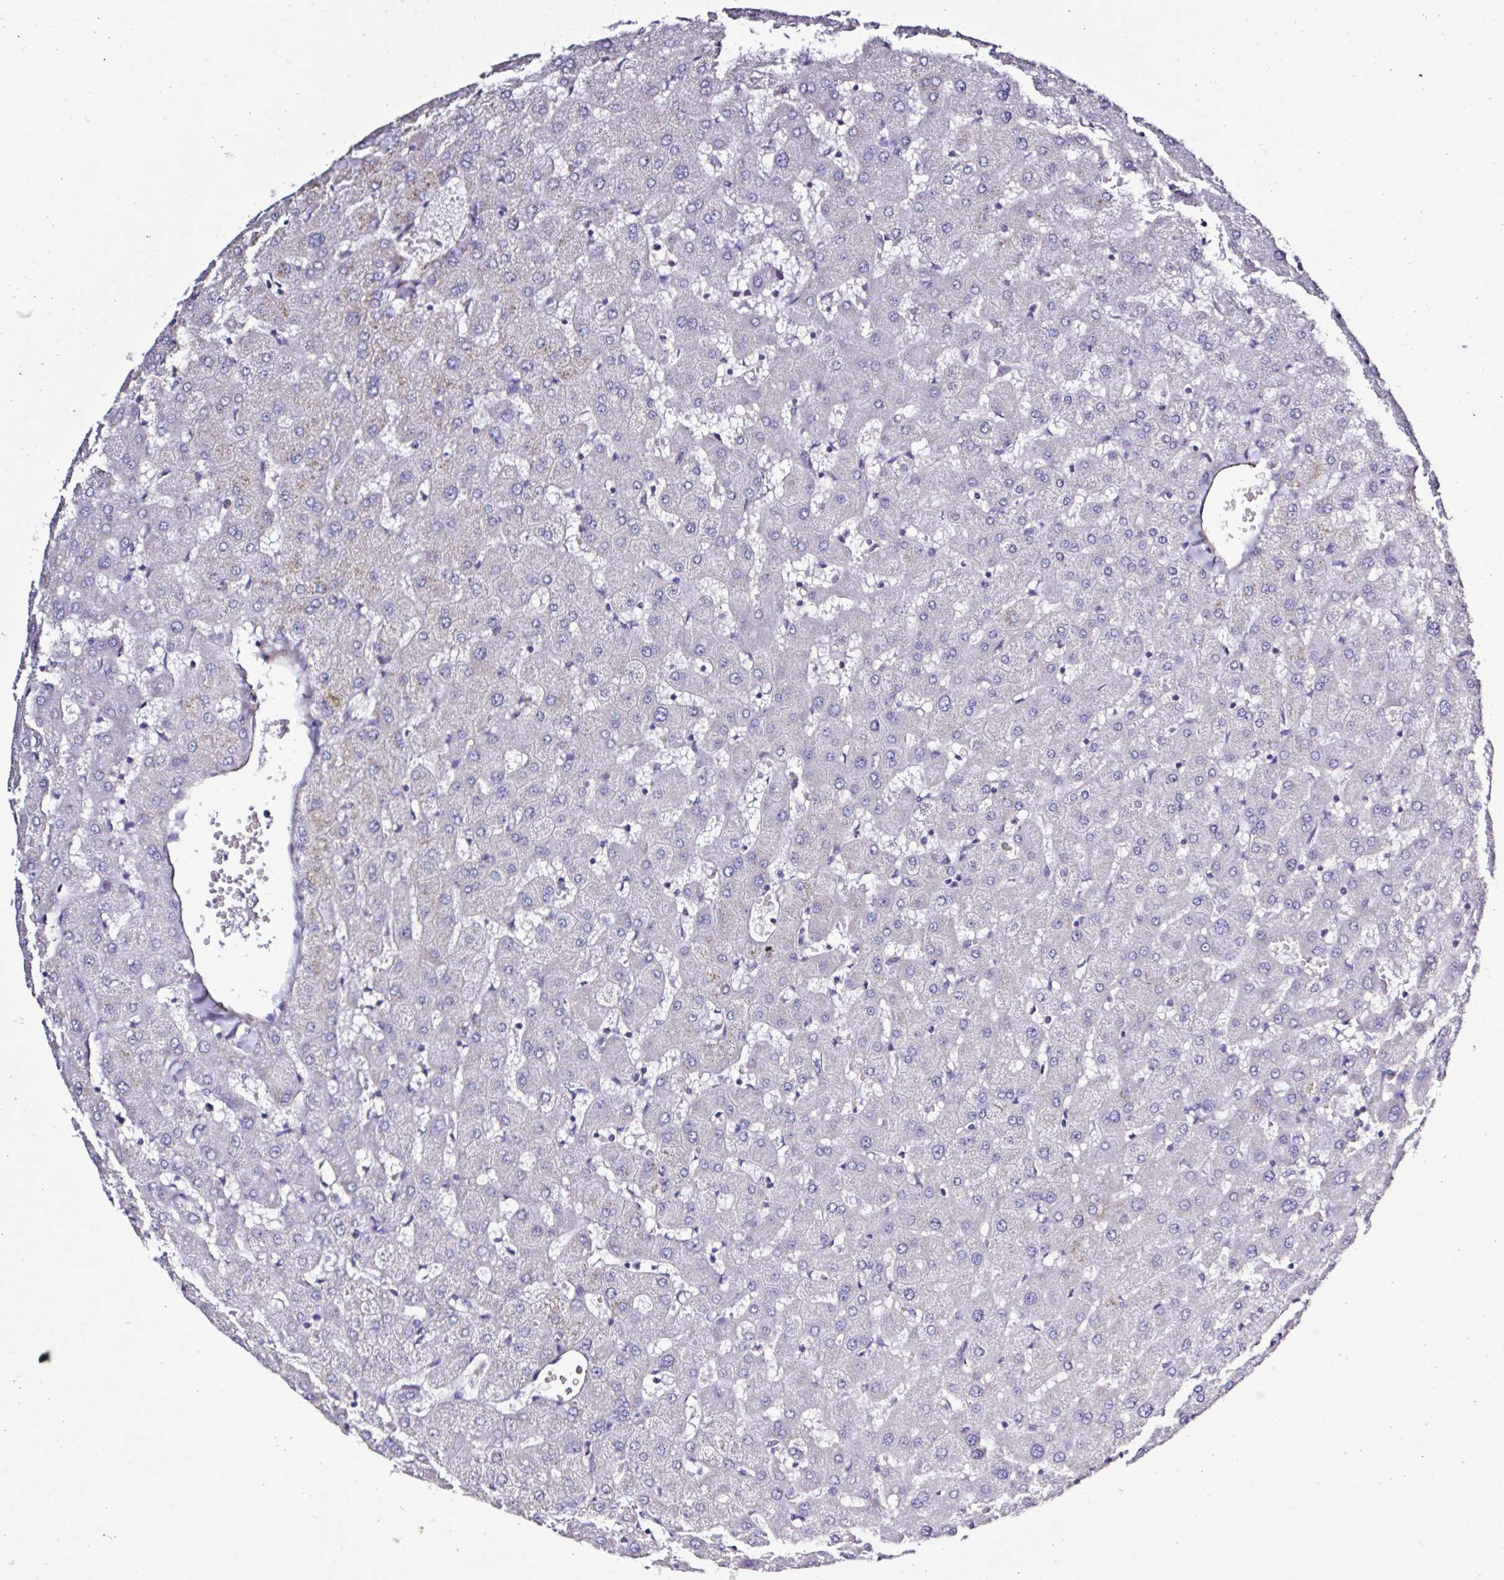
{"staining": {"intensity": "negative", "quantity": "none", "location": "none"}, "tissue": "liver", "cell_type": "Cholangiocytes", "image_type": "normal", "snomed": [{"axis": "morphology", "description": "Normal tissue, NOS"}, {"axis": "topography", "description": "Liver"}], "caption": "Immunohistochemical staining of normal human liver exhibits no significant positivity in cholangiocytes. The staining is performed using DAB (3,3'-diaminobenzidine) brown chromogen with nuclei counter-stained in using hematoxylin.", "gene": "PLA2G4E", "patient": {"sex": "female", "age": 63}}